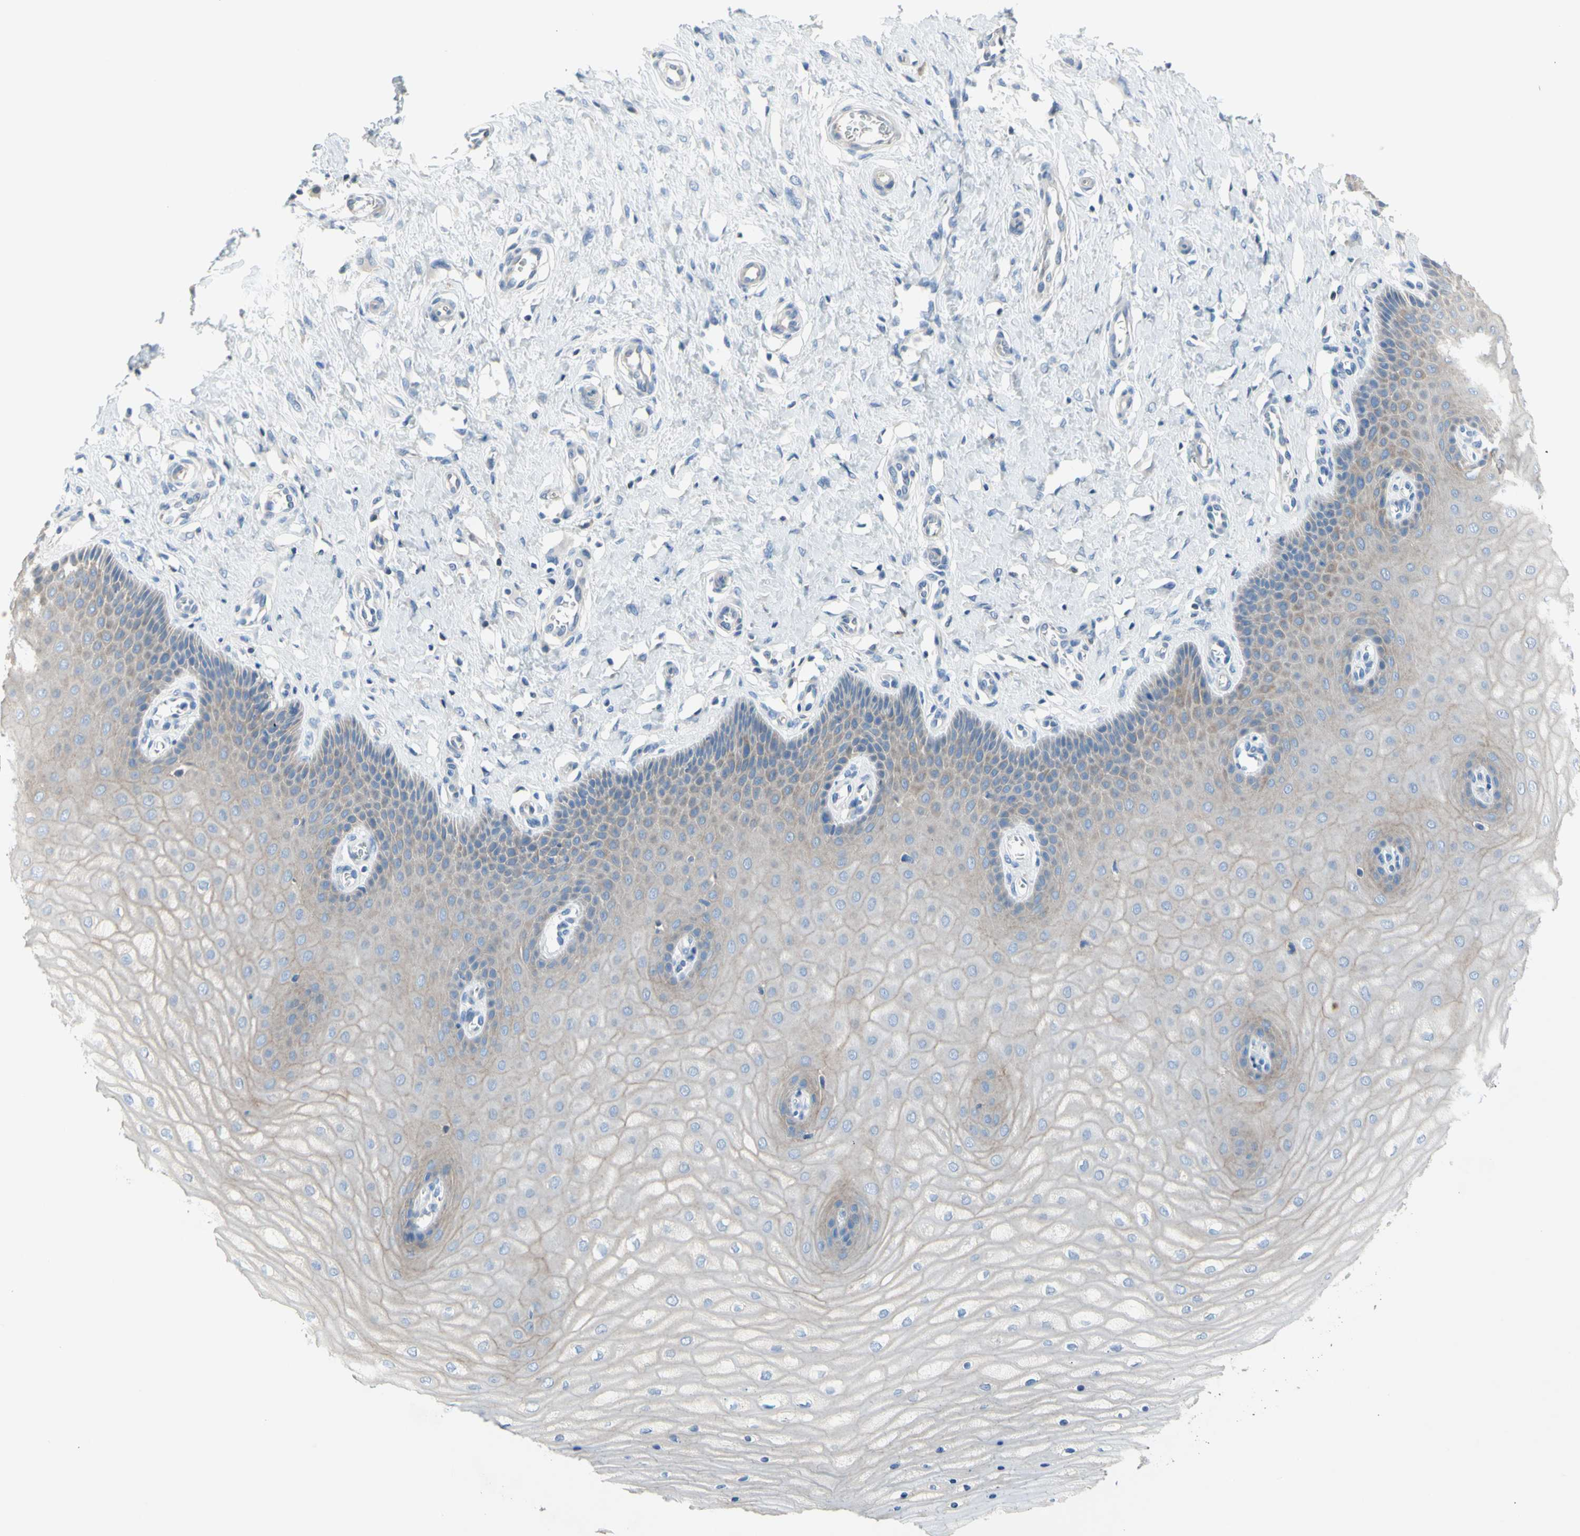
{"staining": {"intensity": "strong", "quantity": ">75%", "location": "cytoplasmic/membranous"}, "tissue": "cervix", "cell_type": "Glandular cells", "image_type": "normal", "snomed": [{"axis": "morphology", "description": "Normal tissue, NOS"}, {"axis": "topography", "description": "Cervix"}], "caption": "A high amount of strong cytoplasmic/membranous positivity is appreciated in approximately >75% of glandular cells in unremarkable cervix. (Stains: DAB (3,3'-diaminobenzidine) in brown, nuclei in blue, Microscopy: brightfield microscopy at high magnification).", "gene": "MUC1", "patient": {"sex": "female", "age": 55}}